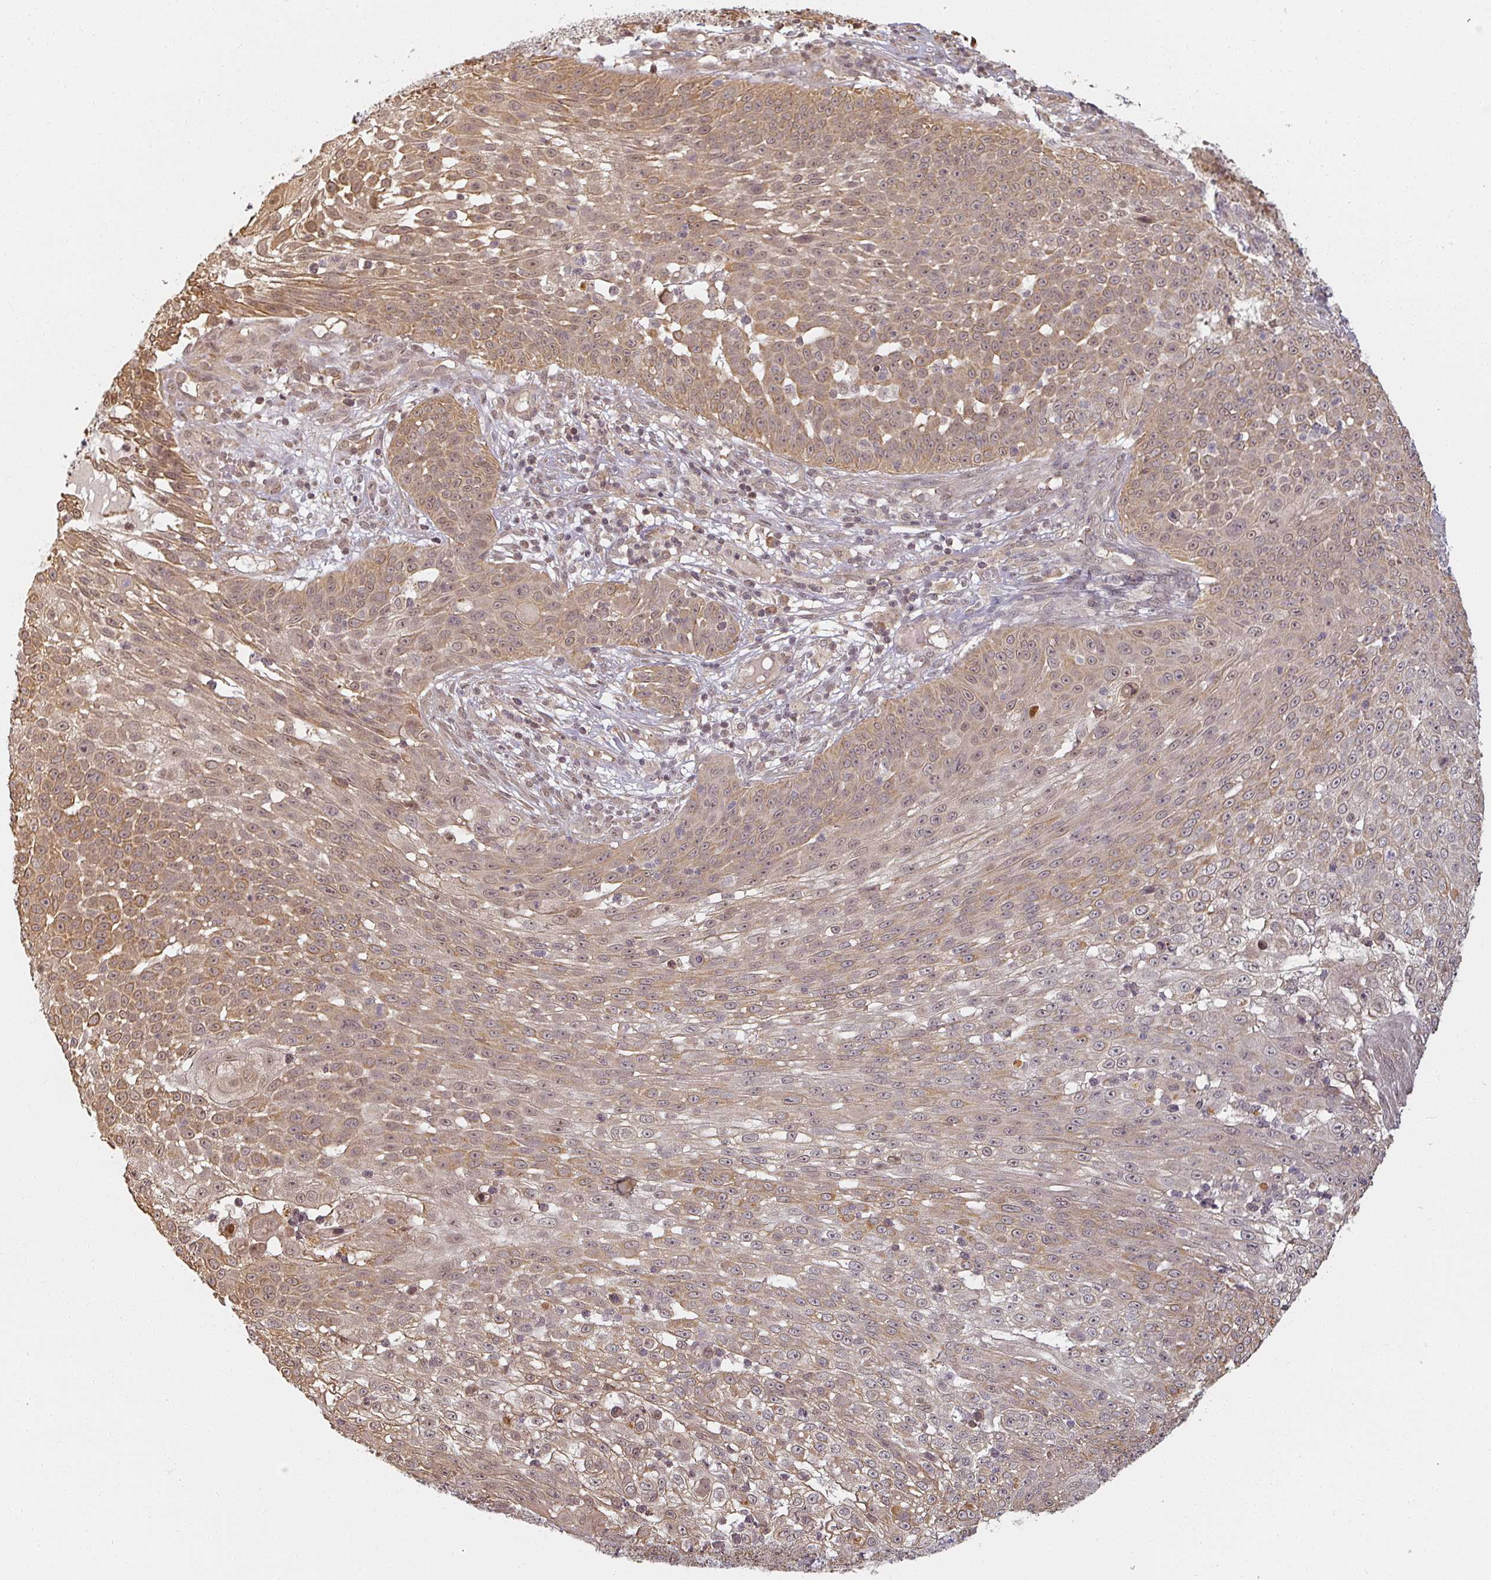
{"staining": {"intensity": "moderate", "quantity": ">75%", "location": "cytoplasmic/membranous,nuclear"}, "tissue": "skin cancer", "cell_type": "Tumor cells", "image_type": "cancer", "snomed": [{"axis": "morphology", "description": "Squamous cell carcinoma, NOS"}, {"axis": "topography", "description": "Skin"}], "caption": "High-magnification brightfield microscopy of skin cancer stained with DAB (brown) and counterstained with hematoxylin (blue). tumor cells exhibit moderate cytoplasmic/membranous and nuclear staining is identified in about>75% of cells.", "gene": "MED19", "patient": {"sex": "male", "age": 24}}